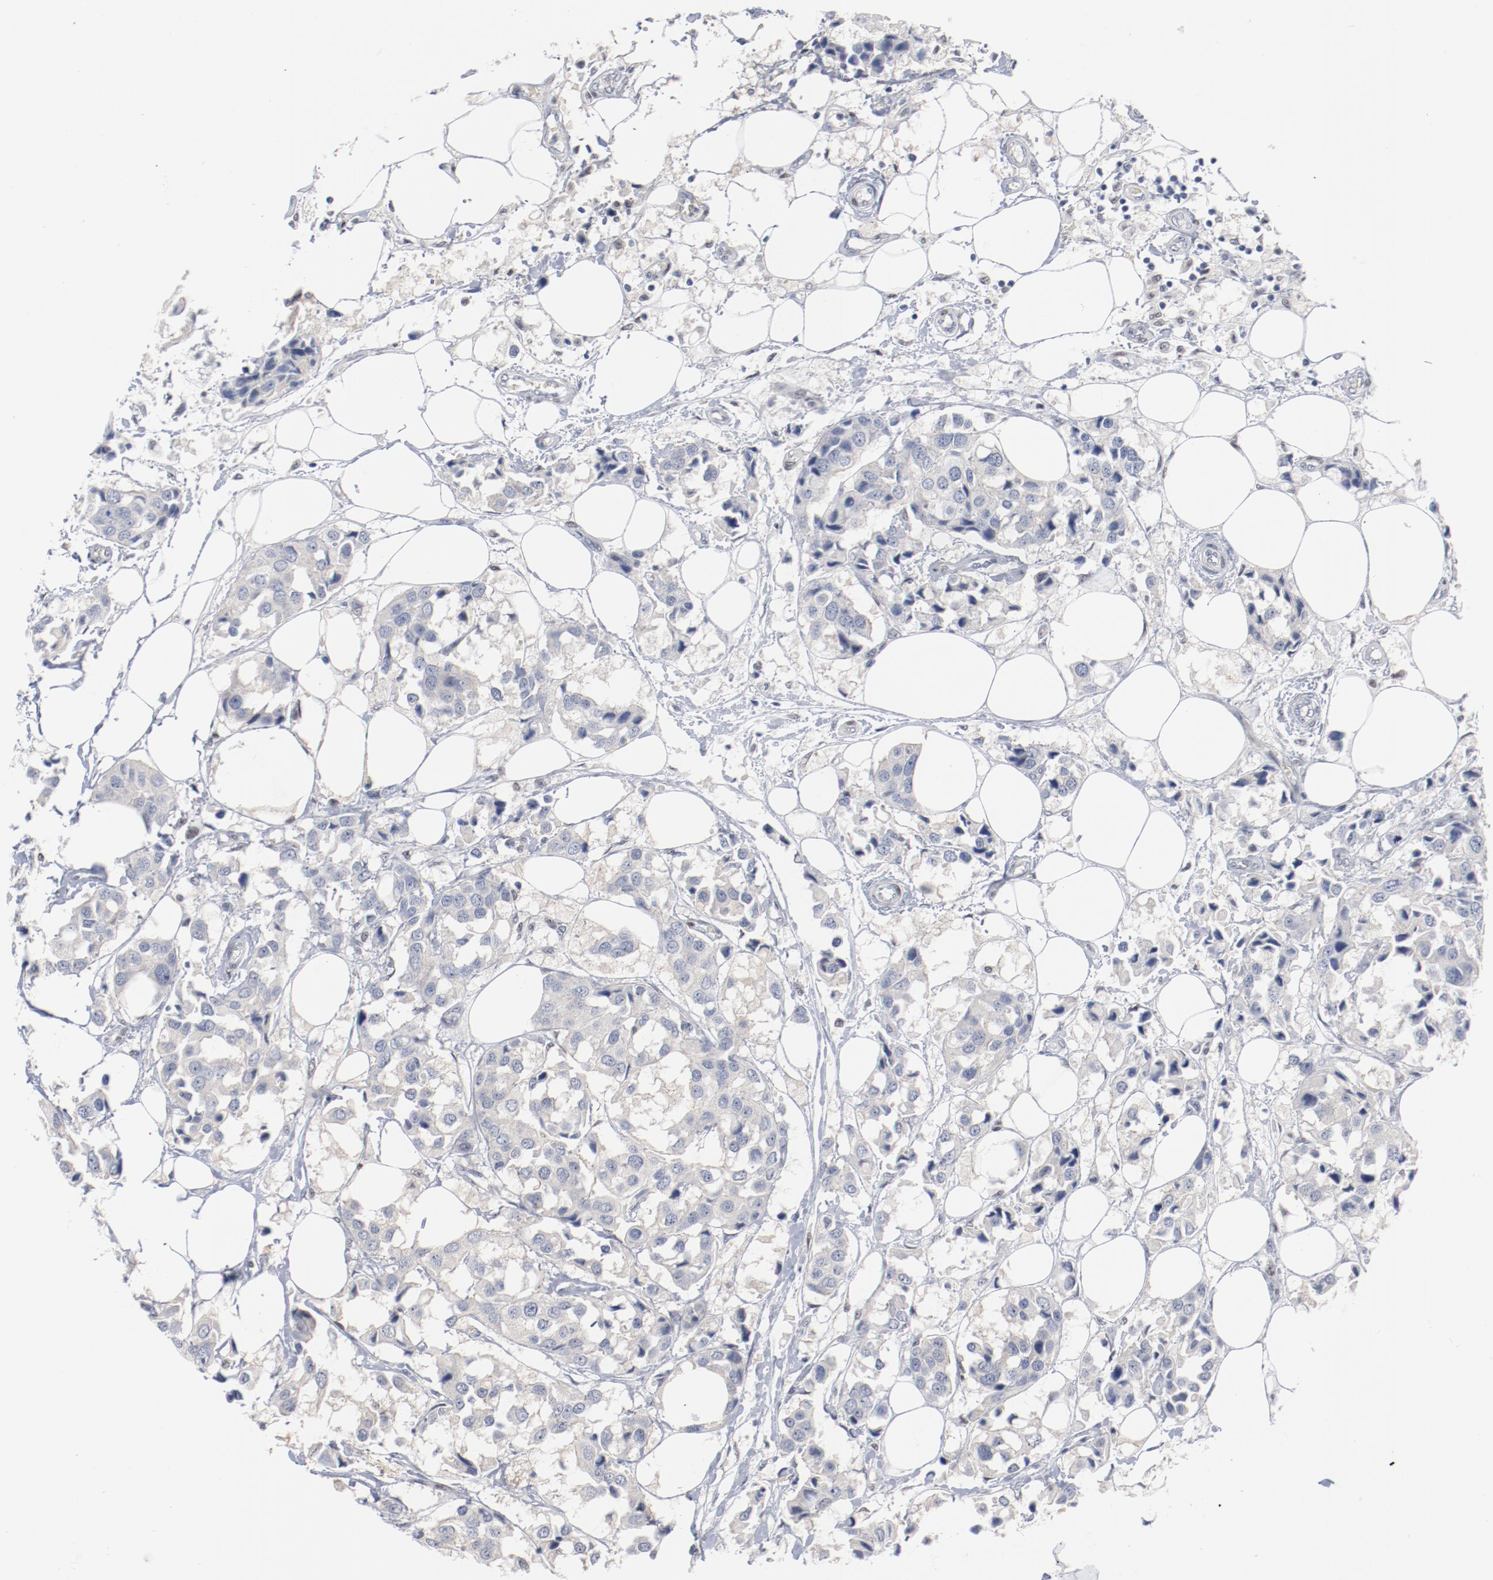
{"staining": {"intensity": "negative", "quantity": "none", "location": "none"}, "tissue": "breast cancer", "cell_type": "Tumor cells", "image_type": "cancer", "snomed": [{"axis": "morphology", "description": "Duct carcinoma"}, {"axis": "topography", "description": "Breast"}], "caption": "DAB immunohistochemical staining of human invasive ductal carcinoma (breast) exhibits no significant staining in tumor cells.", "gene": "ZEB2", "patient": {"sex": "female", "age": 80}}